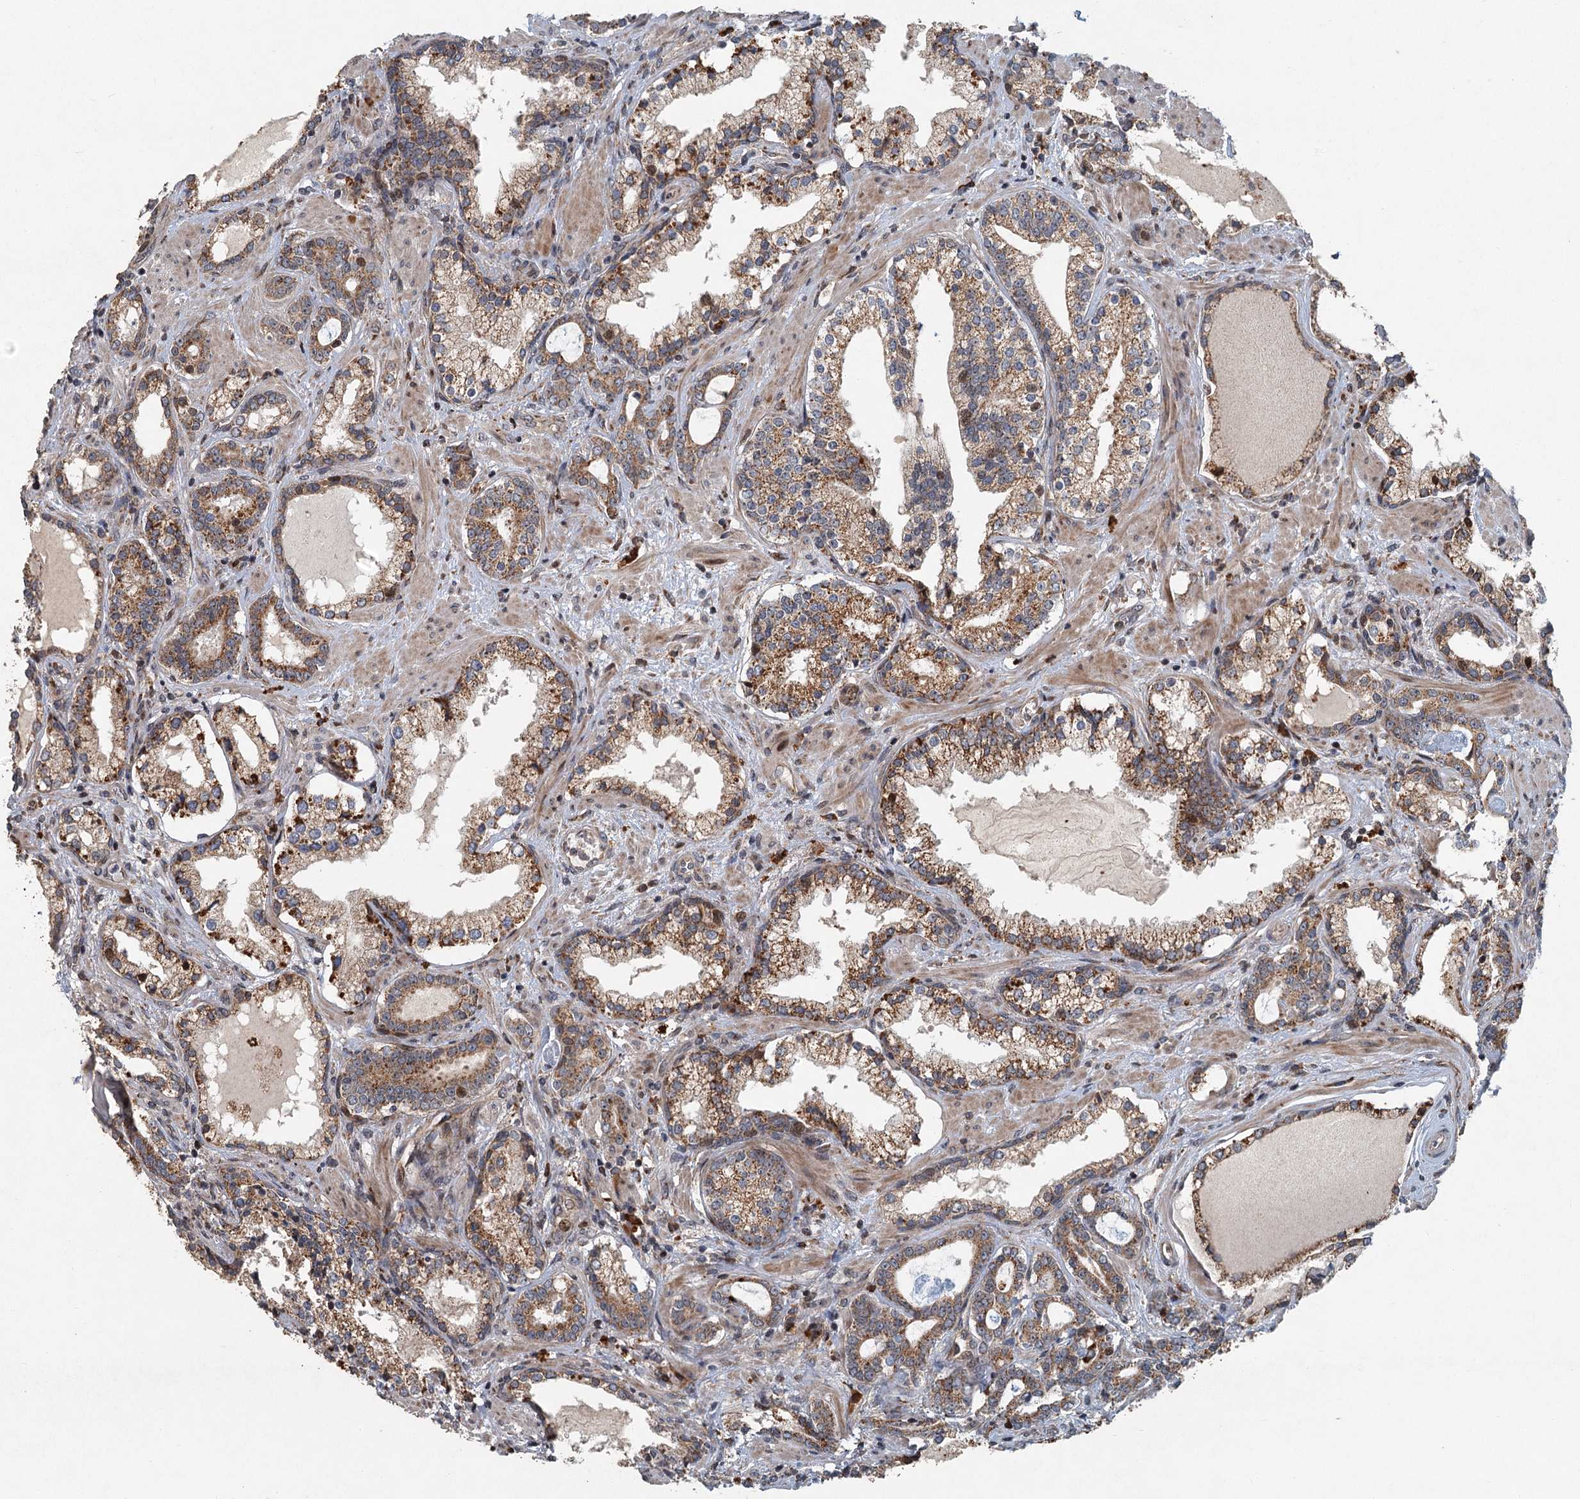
{"staining": {"intensity": "moderate", "quantity": ">75%", "location": "cytoplasmic/membranous"}, "tissue": "prostate cancer", "cell_type": "Tumor cells", "image_type": "cancer", "snomed": [{"axis": "morphology", "description": "Adenocarcinoma, High grade"}, {"axis": "topography", "description": "Prostate"}], "caption": "Immunohistochemistry (IHC) photomicrograph of neoplastic tissue: human prostate cancer stained using immunohistochemistry (IHC) shows medium levels of moderate protein expression localized specifically in the cytoplasmic/membranous of tumor cells, appearing as a cytoplasmic/membranous brown color.", "gene": "SRPX2", "patient": {"sex": "male", "age": 58}}